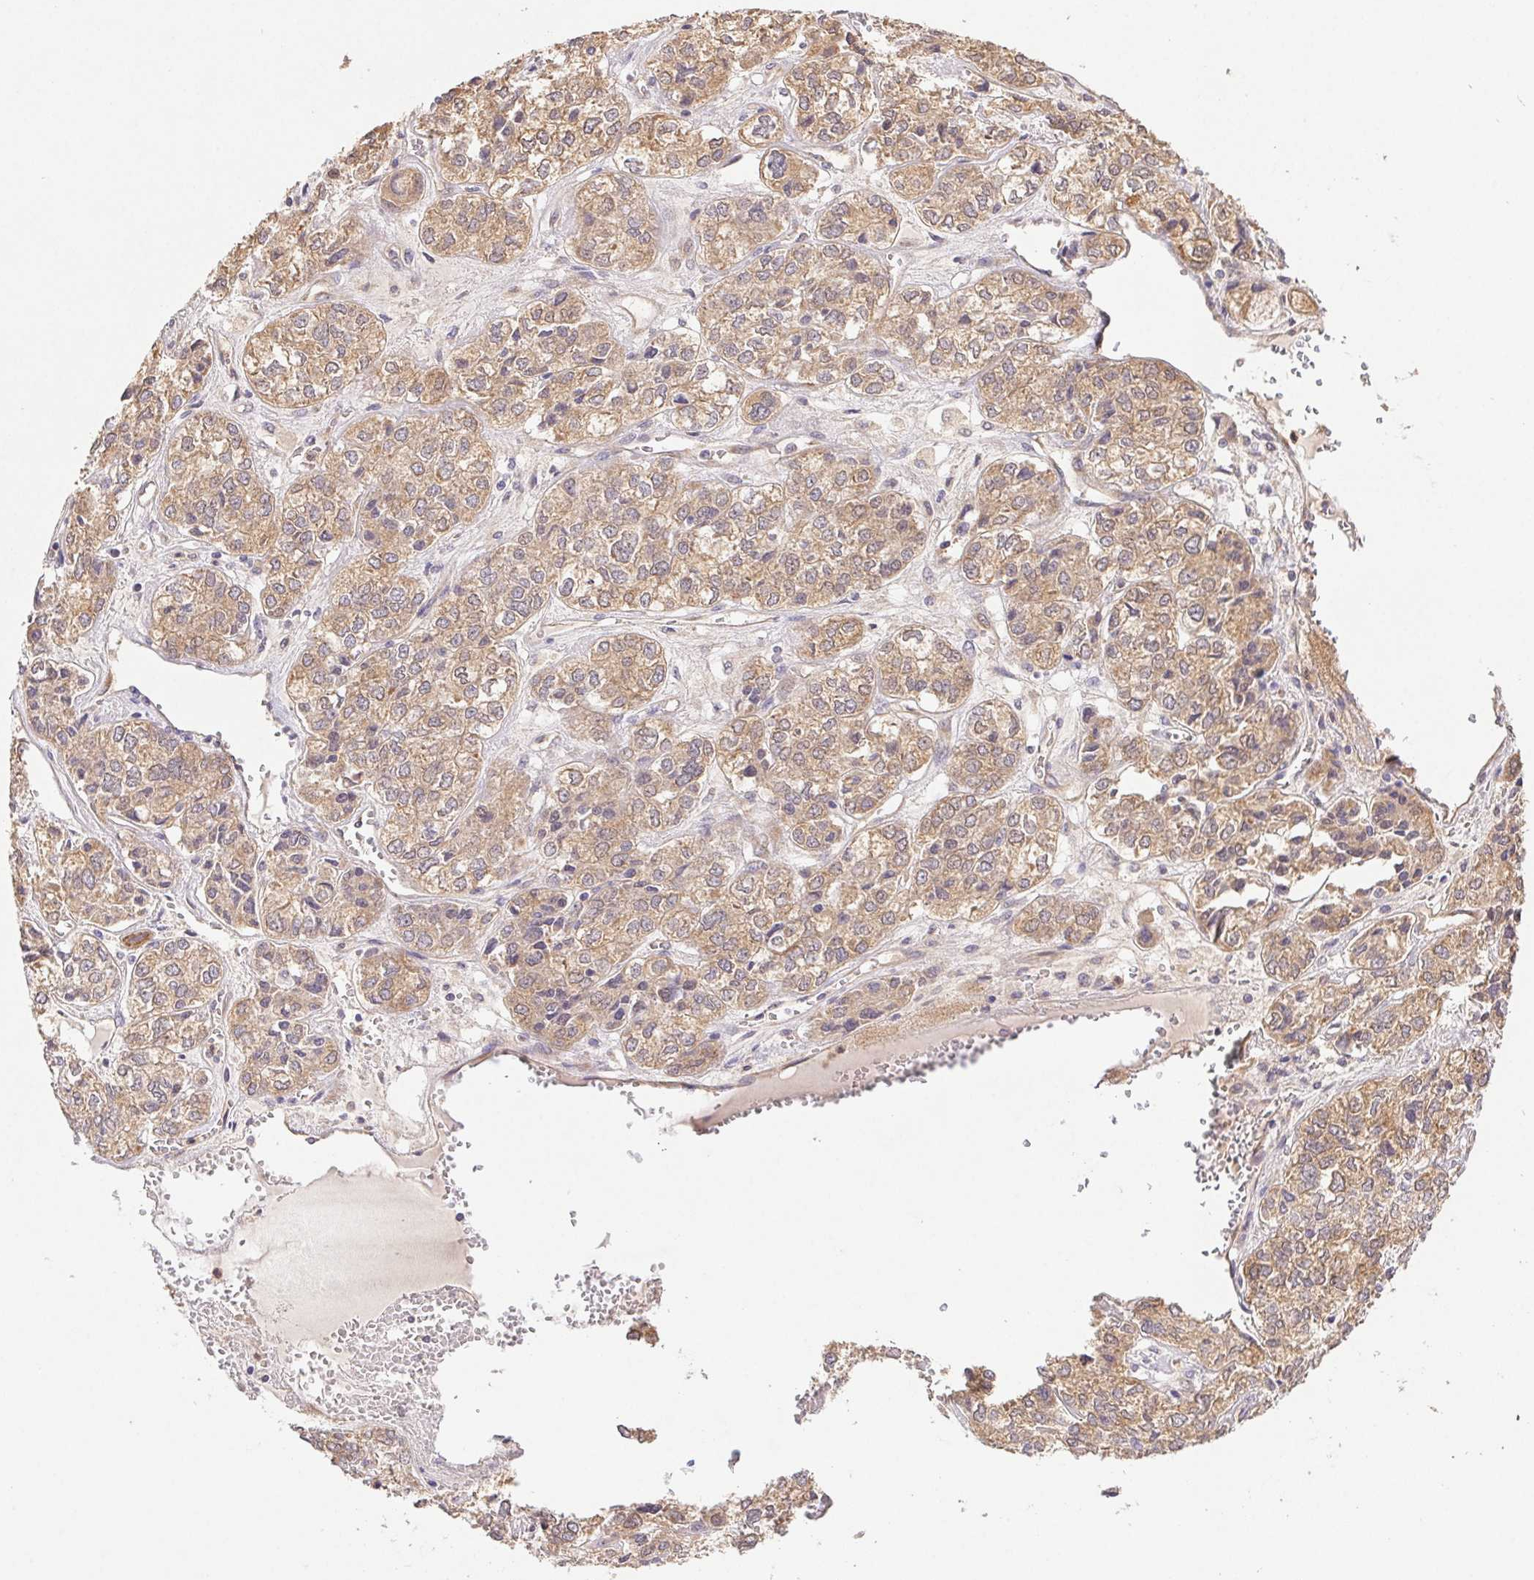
{"staining": {"intensity": "moderate", "quantity": ">75%", "location": "cytoplasmic/membranous"}, "tissue": "ovarian cancer", "cell_type": "Tumor cells", "image_type": "cancer", "snomed": [{"axis": "morphology", "description": "Carcinoma, endometroid"}, {"axis": "topography", "description": "Ovary"}], "caption": "Brown immunohistochemical staining in human ovarian endometroid carcinoma displays moderate cytoplasmic/membranous expression in about >75% of tumor cells.", "gene": "RAB11A", "patient": {"sex": "female", "age": 64}}